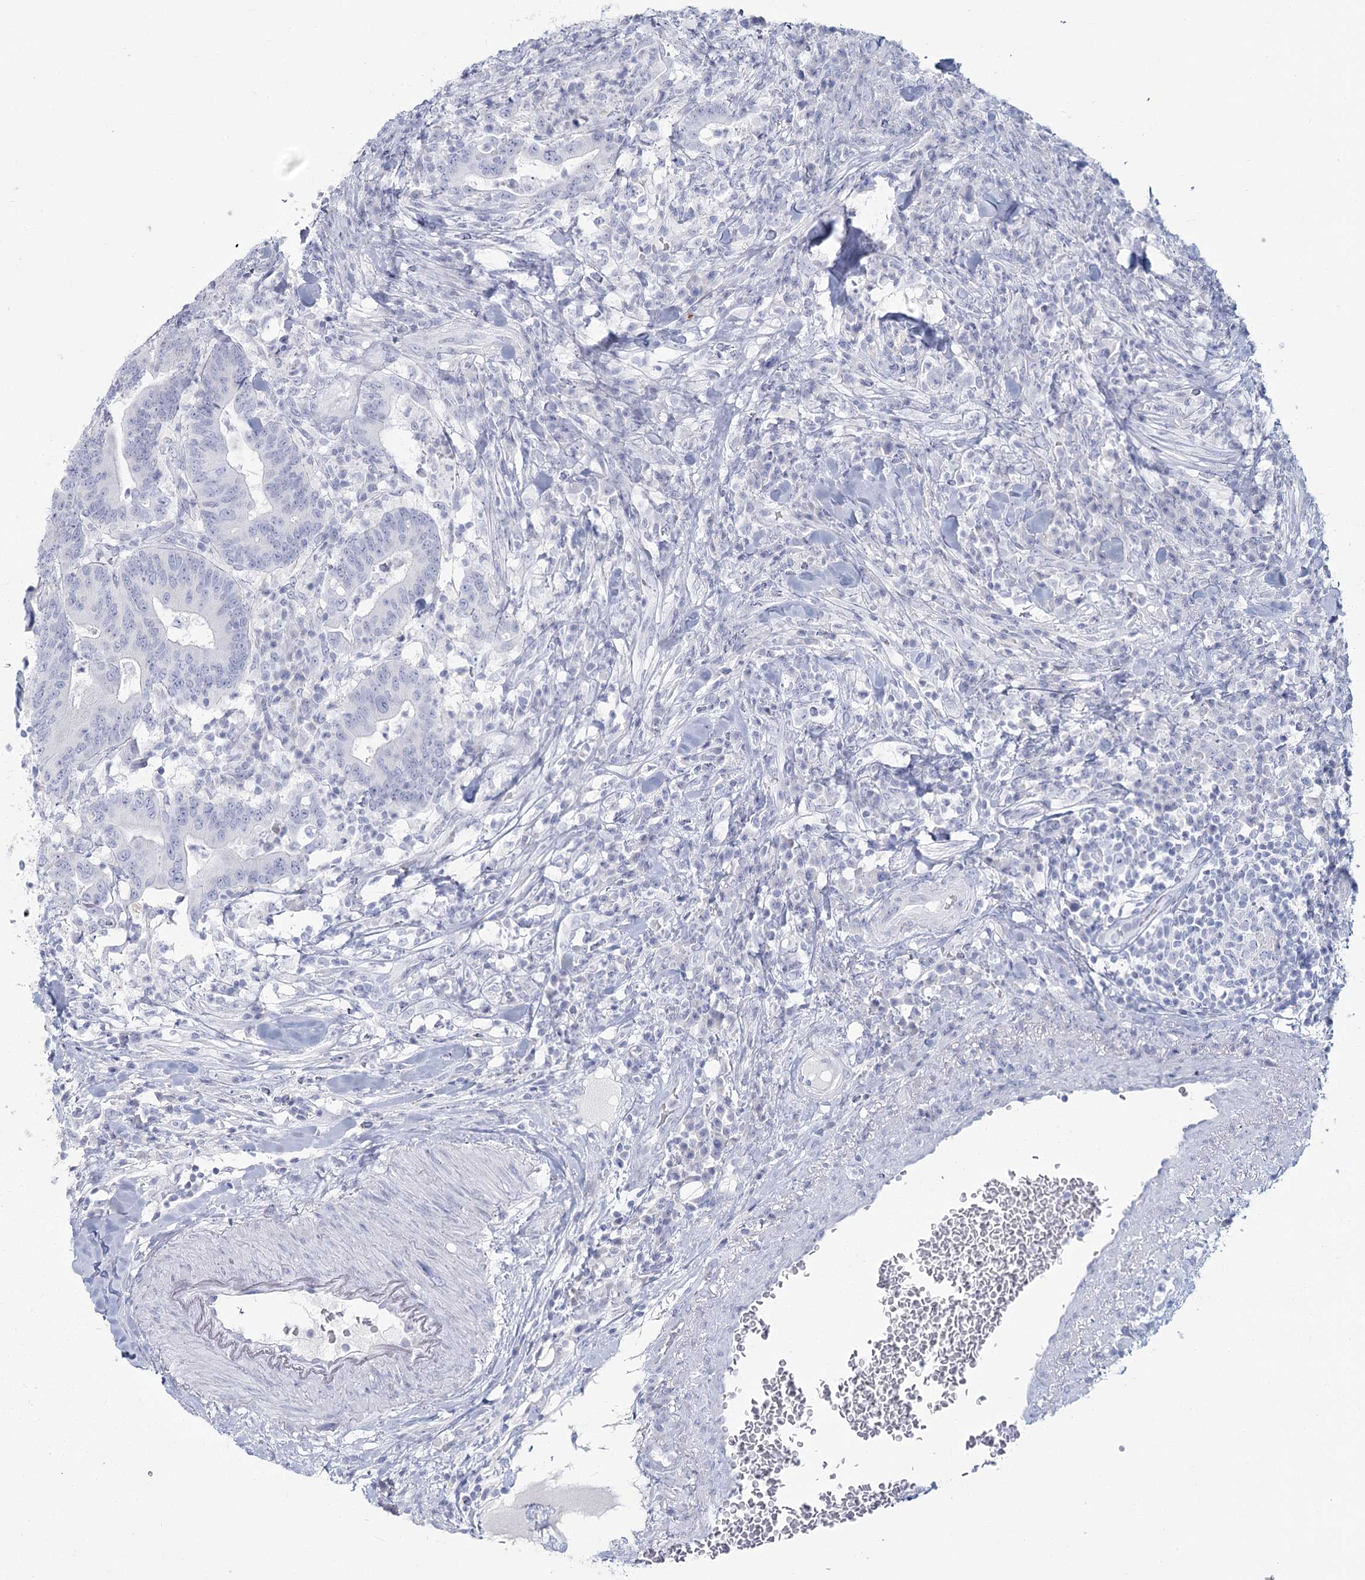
{"staining": {"intensity": "negative", "quantity": "none", "location": "none"}, "tissue": "colorectal cancer", "cell_type": "Tumor cells", "image_type": "cancer", "snomed": [{"axis": "morphology", "description": "Adenocarcinoma, NOS"}, {"axis": "topography", "description": "Colon"}], "caption": "Tumor cells are negative for protein expression in human adenocarcinoma (colorectal).", "gene": "SLC6A19", "patient": {"sex": "female", "age": 66}}